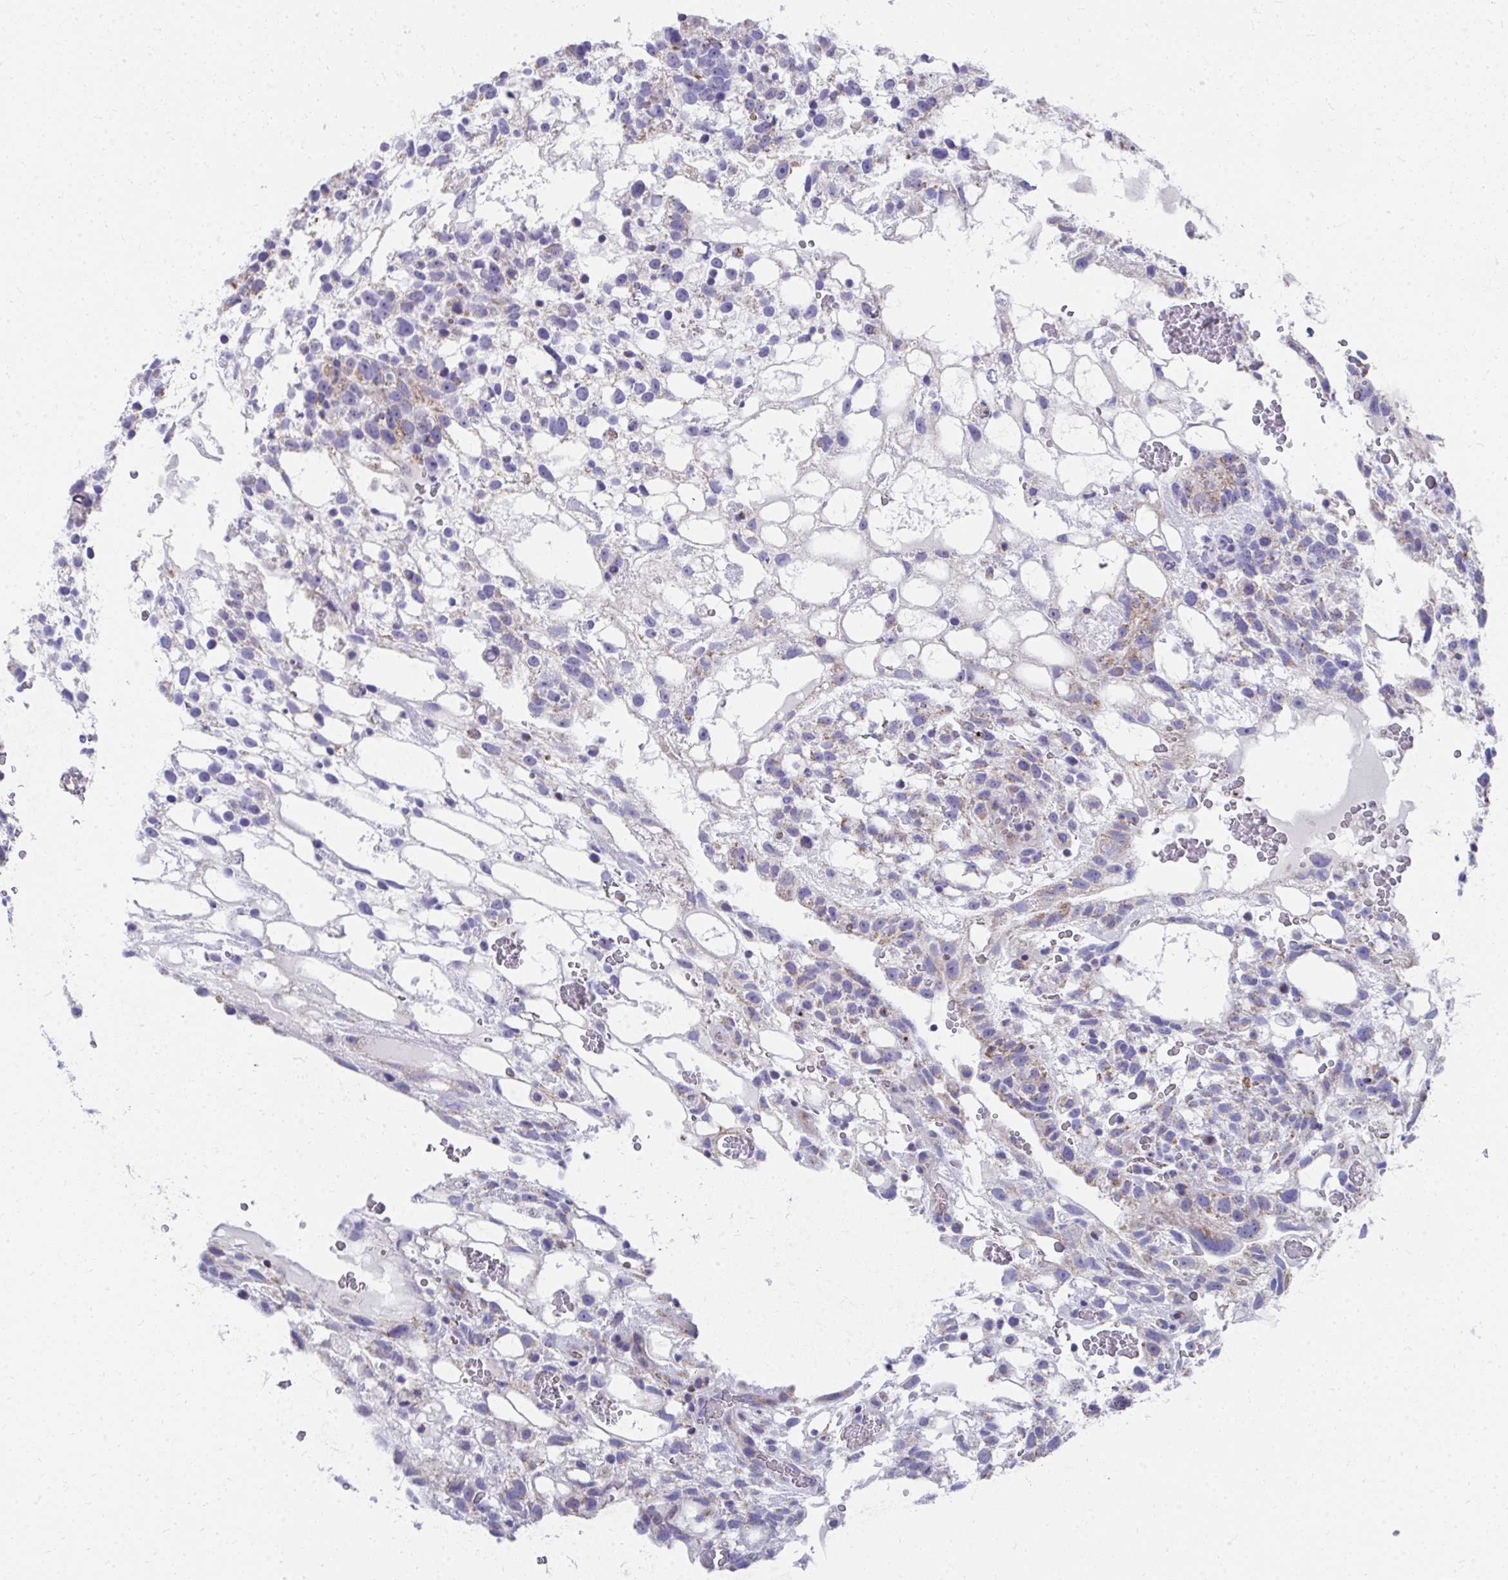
{"staining": {"intensity": "negative", "quantity": "none", "location": "none"}, "tissue": "testis cancer", "cell_type": "Tumor cells", "image_type": "cancer", "snomed": [{"axis": "morphology", "description": "Normal tissue, NOS"}, {"axis": "morphology", "description": "Carcinoma, Embryonal, NOS"}, {"axis": "topography", "description": "Testis"}], "caption": "IHC micrograph of neoplastic tissue: testis cancer (embryonal carcinoma) stained with DAB (3,3'-diaminobenzidine) exhibits no significant protein positivity in tumor cells. The staining was performed using DAB (3,3'-diaminobenzidine) to visualize the protein expression in brown, while the nuclei were stained in blue with hematoxylin (Magnification: 20x).", "gene": "IL37", "patient": {"sex": "male", "age": 32}}